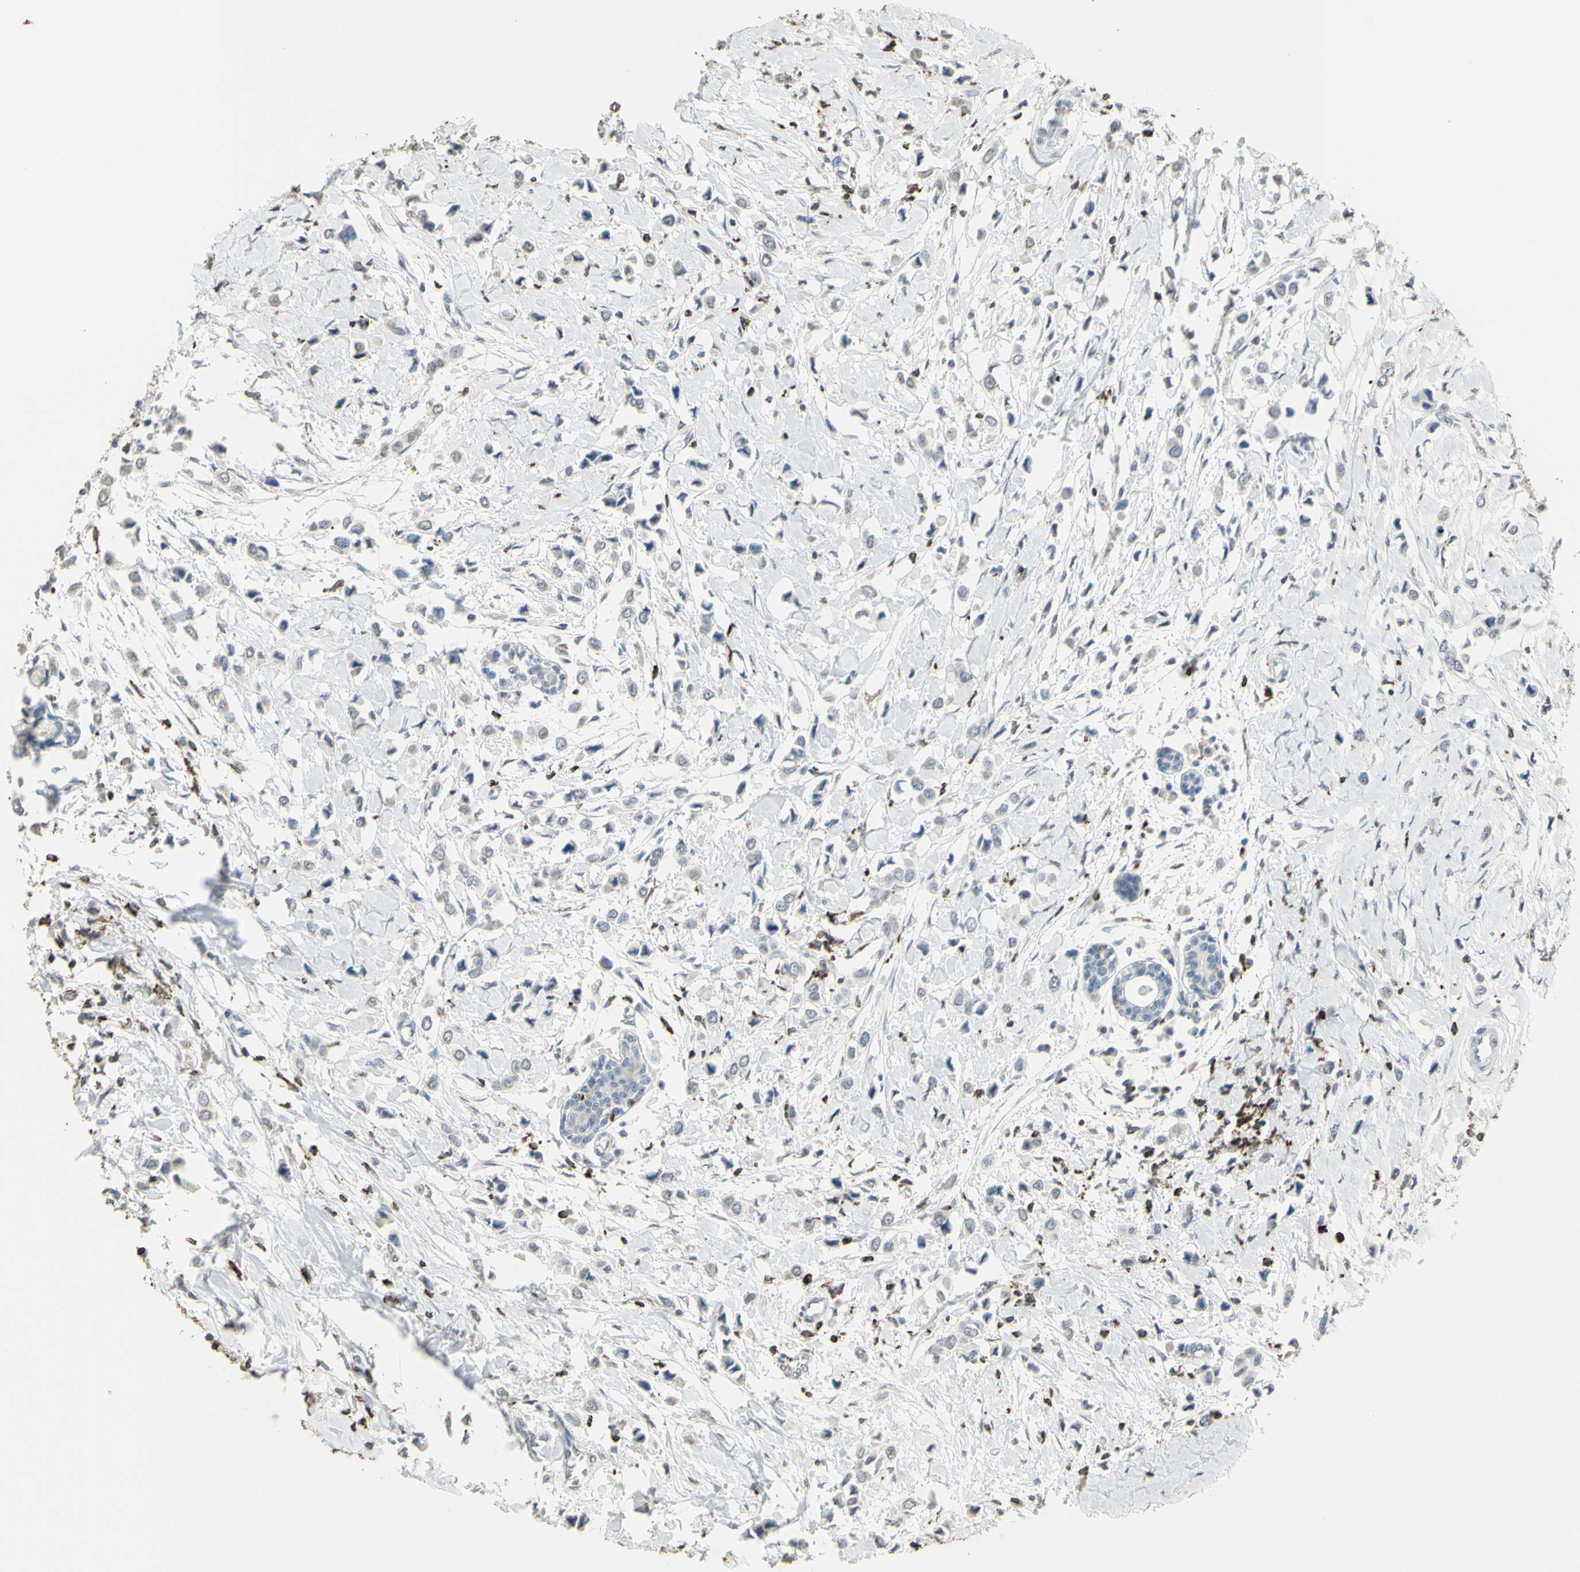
{"staining": {"intensity": "negative", "quantity": "none", "location": "none"}, "tissue": "breast cancer", "cell_type": "Tumor cells", "image_type": "cancer", "snomed": [{"axis": "morphology", "description": "Lobular carcinoma"}, {"axis": "topography", "description": "Breast"}], "caption": "Immunohistochemistry of human breast cancer (lobular carcinoma) demonstrates no staining in tumor cells. Nuclei are stained in blue.", "gene": "PSTPIP1", "patient": {"sex": "female", "age": 51}}